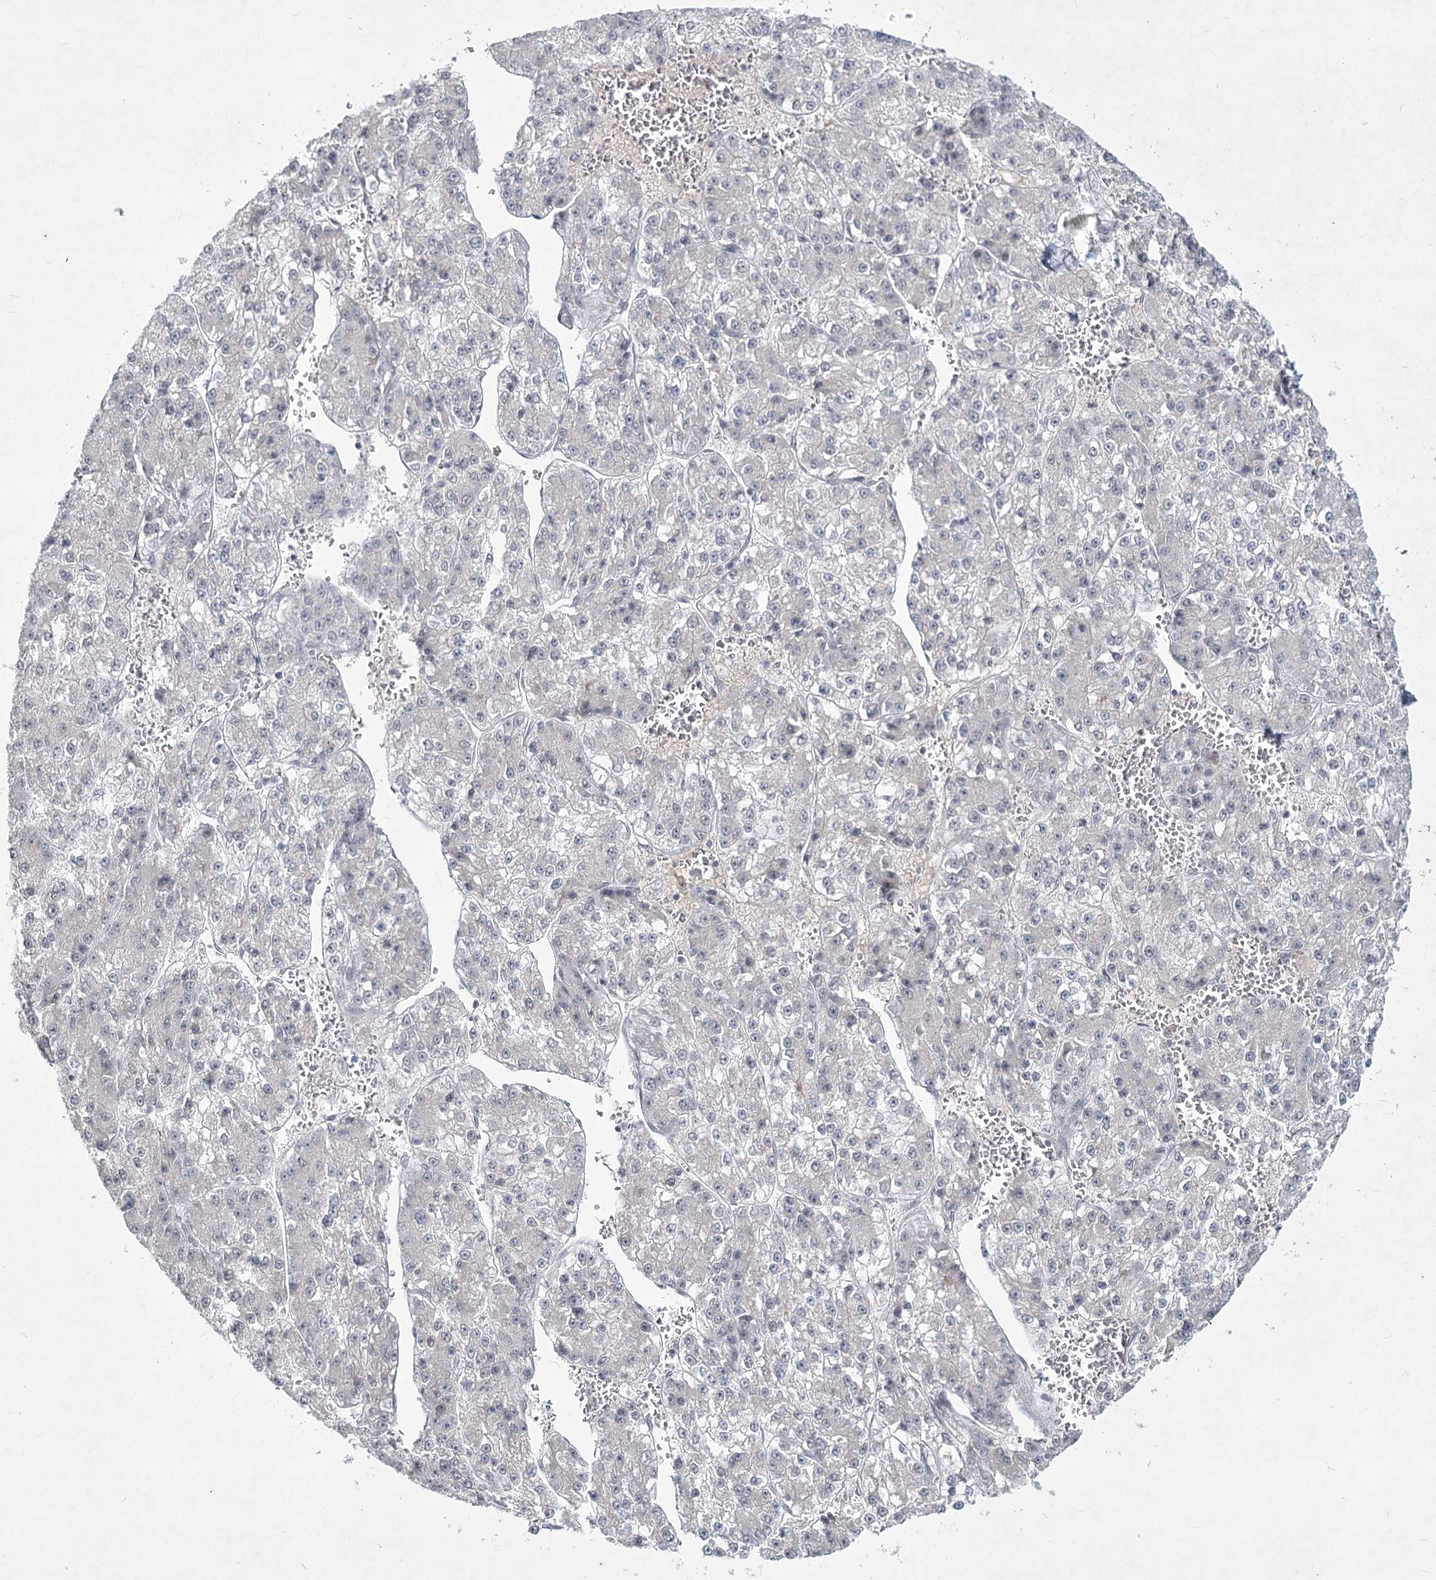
{"staining": {"intensity": "negative", "quantity": "none", "location": "none"}, "tissue": "liver cancer", "cell_type": "Tumor cells", "image_type": "cancer", "snomed": [{"axis": "morphology", "description": "Carcinoma, Hepatocellular, NOS"}, {"axis": "topography", "description": "Liver"}], "caption": "A high-resolution image shows immunohistochemistry (IHC) staining of liver hepatocellular carcinoma, which demonstrates no significant staining in tumor cells.", "gene": "LY6G5C", "patient": {"sex": "female", "age": 73}}